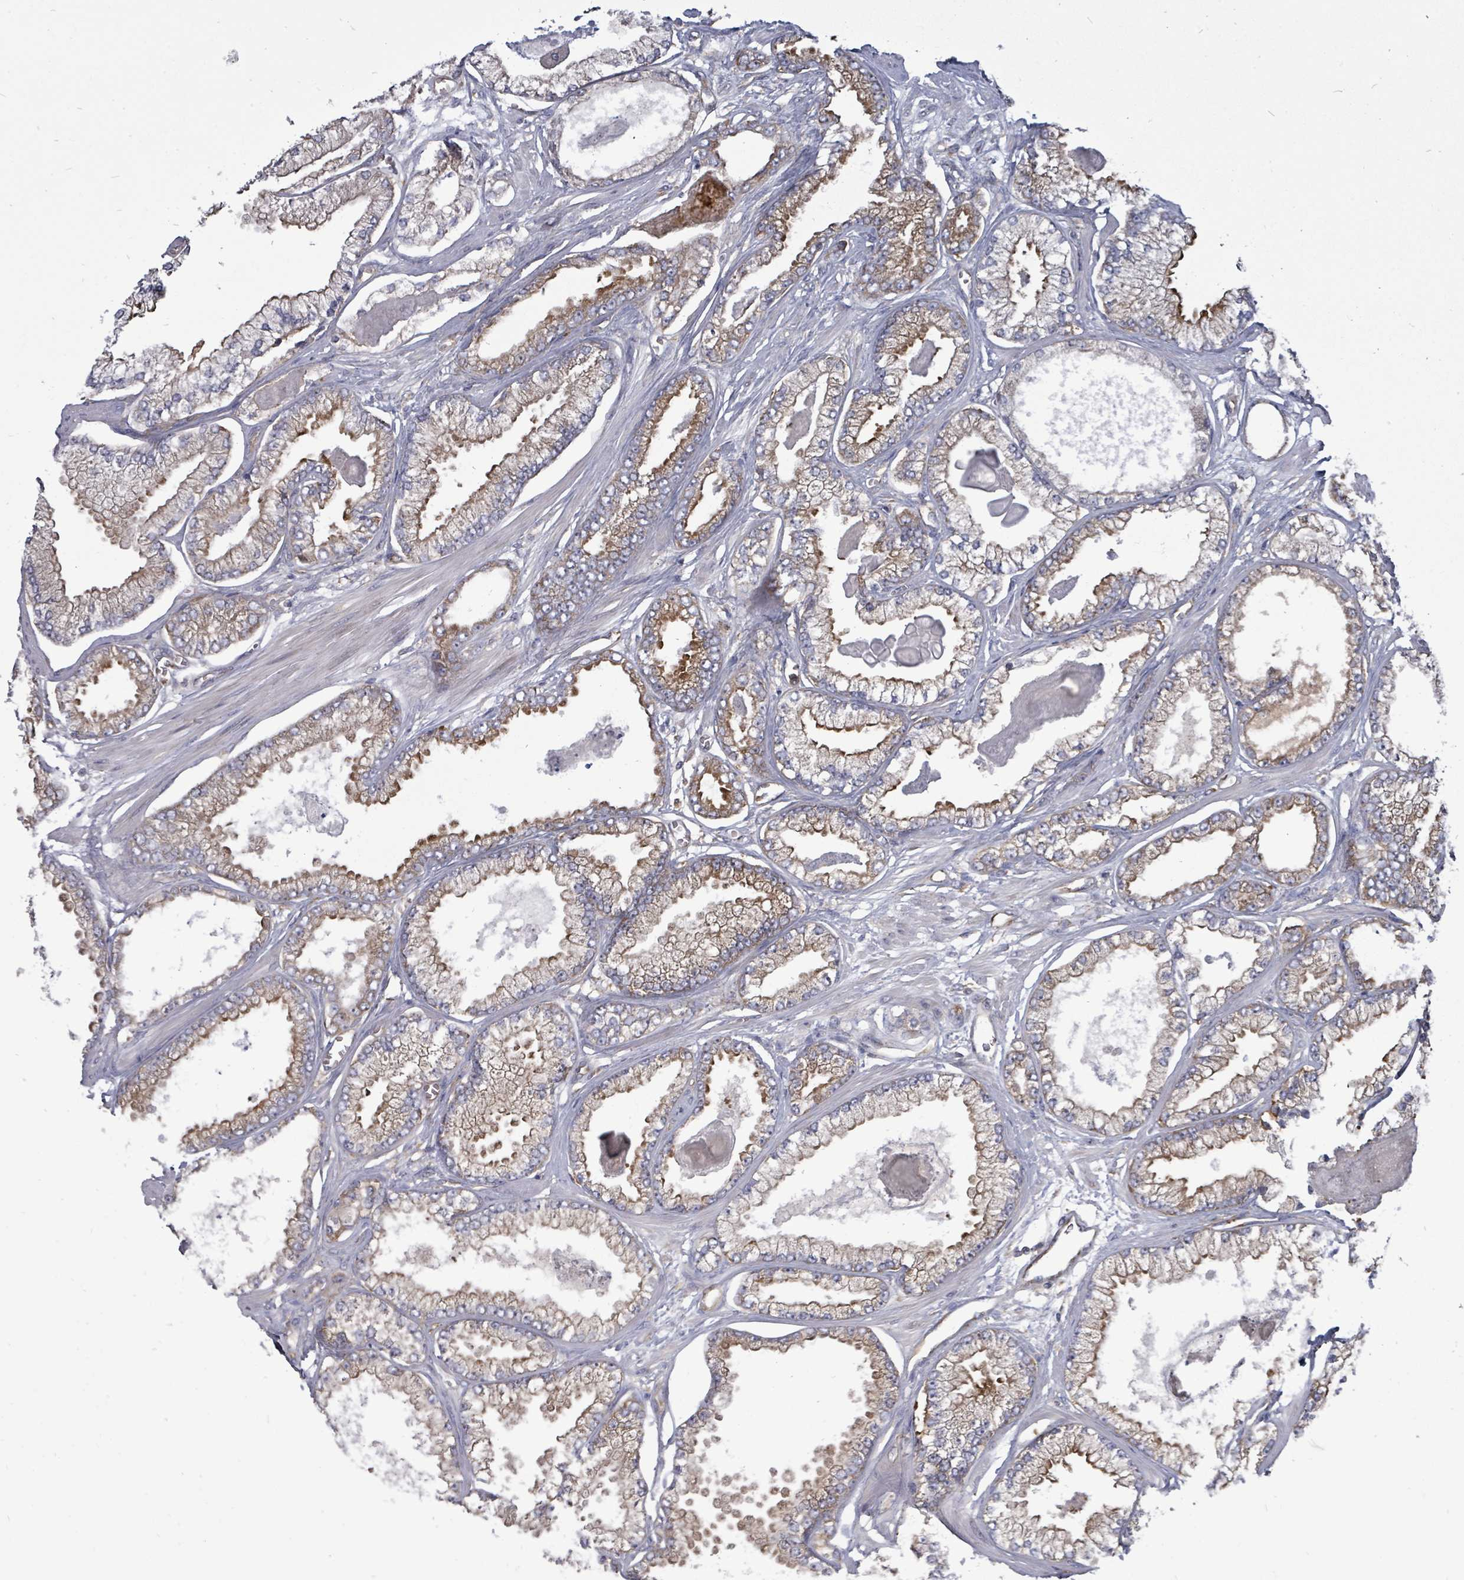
{"staining": {"intensity": "moderate", "quantity": ">75%", "location": "cytoplasmic/membranous"}, "tissue": "prostate cancer", "cell_type": "Tumor cells", "image_type": "cancer", "snomed": [{"axis": "morphology", "description": "Adenocarcinoma, Low grade"}, {"axis": "topography", "description": "Prostate"}], "caption": "The micrograph exhibits staining of prostate cancer, revealing moderate cytoplasmic/membranous protein staining (brown color) within tumor cells. (Brightfield microscopy of DAB IHC at high magnification).", "gene": "EIF3C", "patient": {"sex": "male", "age": 64}}